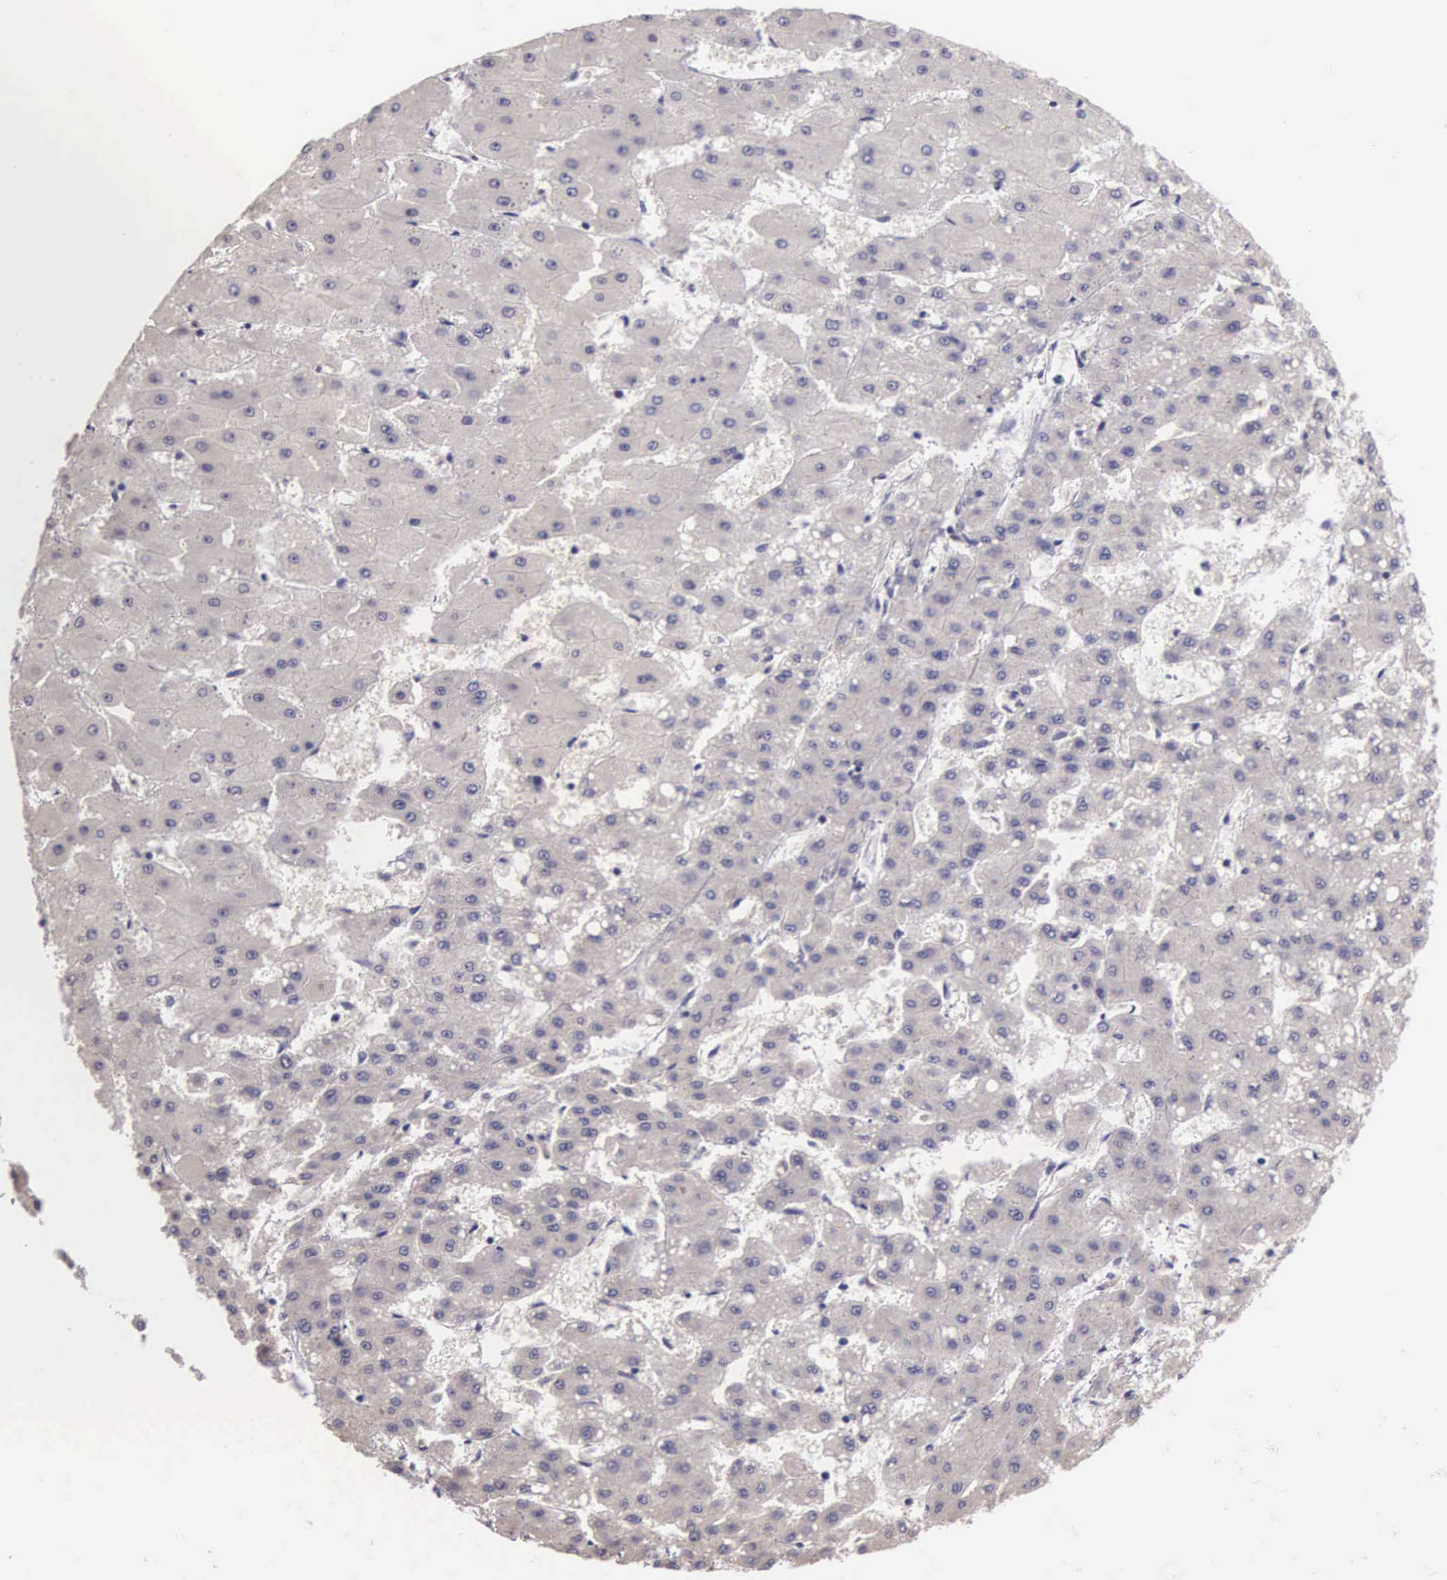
{"staining": {"intensity": "negative", "quantity": "none", "location": "none"}, "tissue": "liver cancer", "cell_type": "Tumor cells", "image_type": "cancer", "snomed": [{"axis": "morphology", "description": "Carcinoma, Hepatocellular, NOS"}, {"axis": "topography", "description": "Liver"}], "caption": "This image is of hepatocellular carcinoma (liver) stained with immunohistochemistry to label a protein in brown with the nuclei are counter-stained blue. There is no staining in tumor cells.", "gene": "CDC45", "patient": {"sex": "female", "age": 52}}